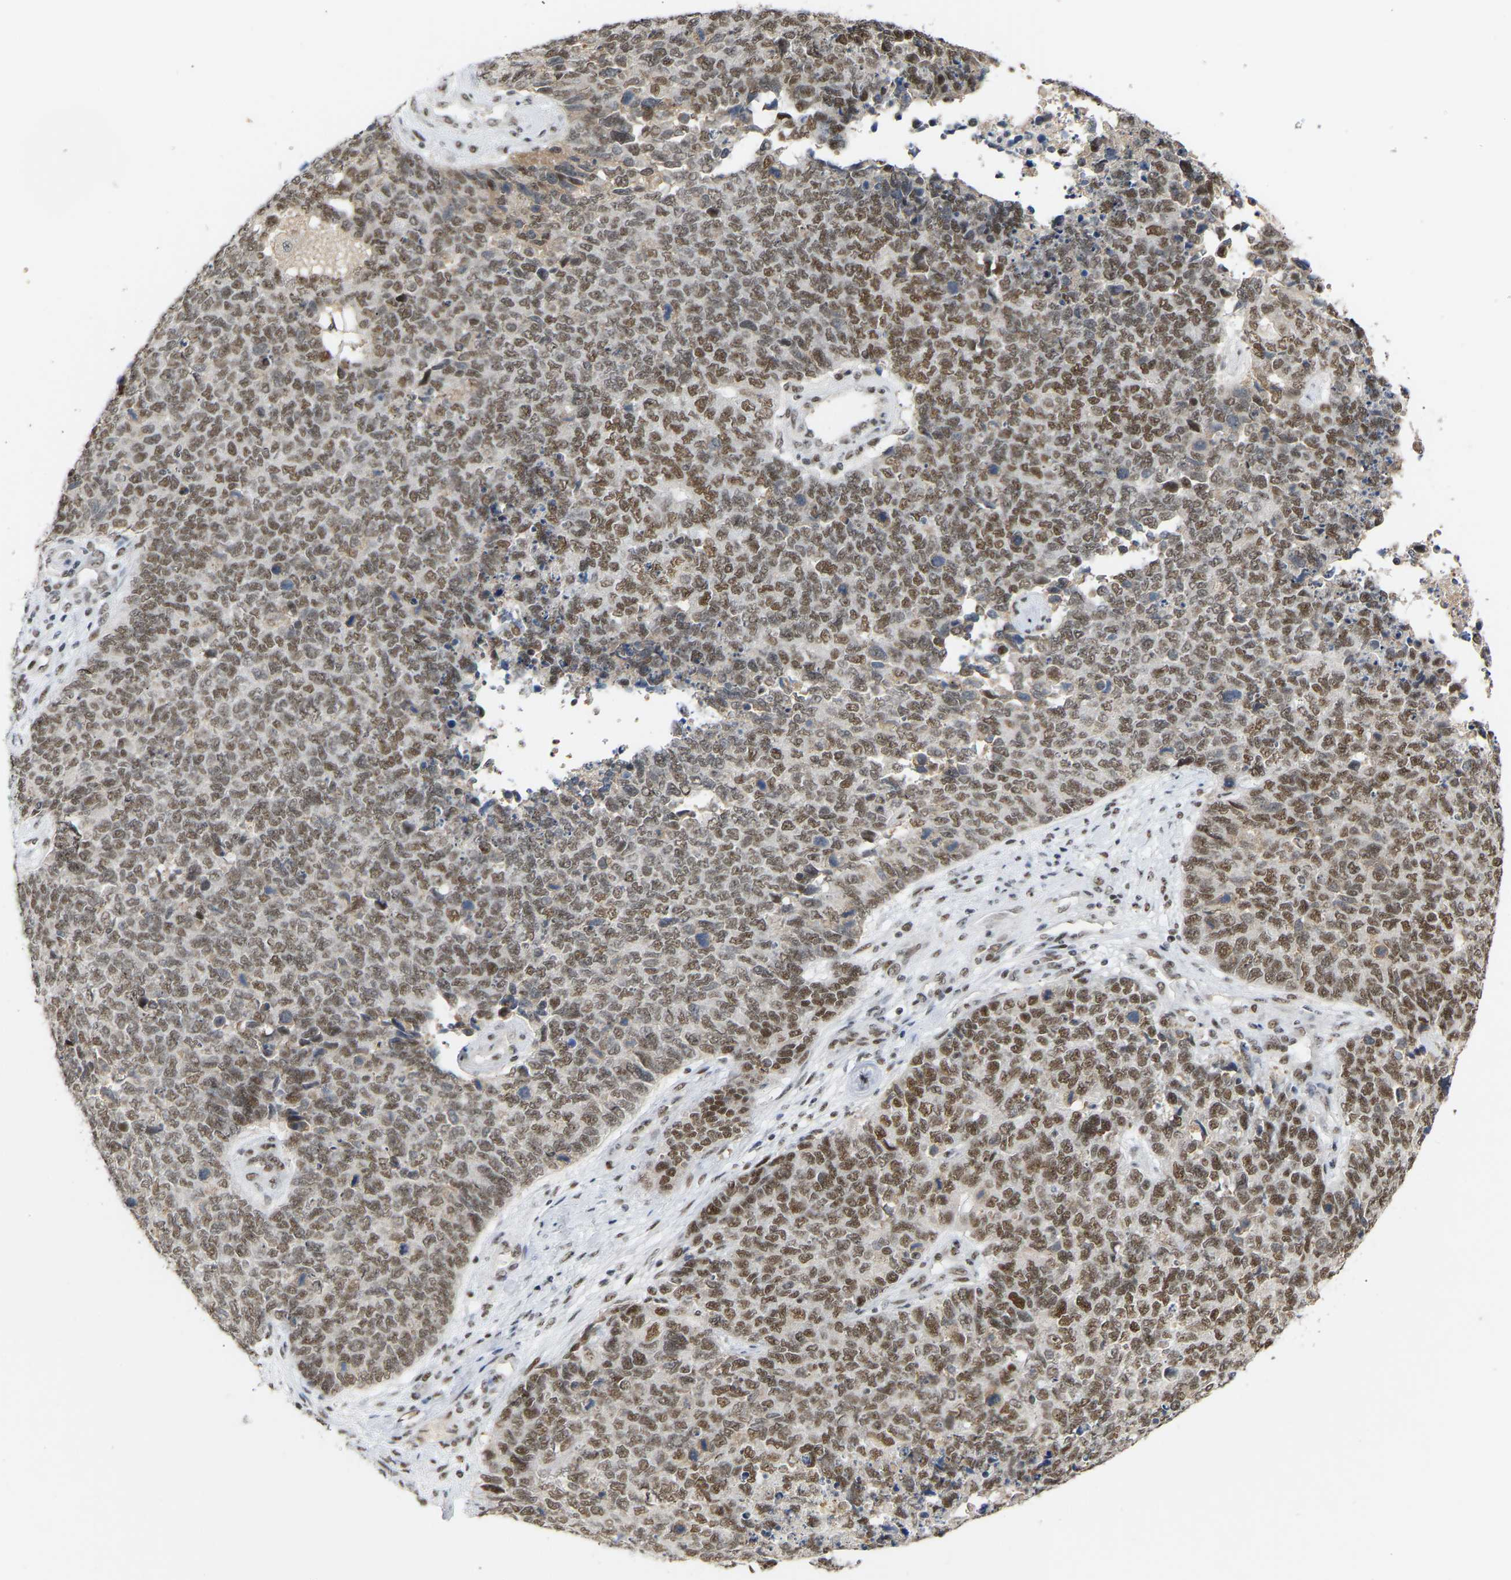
{"staining": {"intensity": "moderate", "quantity": ">75%", "location": "nuclear"}, "tissue": "cervical cancer", "cell_type": "Tumor cells", "image_type": "cancer", "snomed": [{"axis": "morphology", "description": "Squamous cell carcinoma, NOS"}, {"axis": "topography", "description": "Cervix"}], "caption": "Immunohistochemical staining of human cervical cancer (squamous cell carcinoma) reveals moderate nuclear protein expression in approximately >75% of tumor cells.", "gene": "NELFB", "patient": {"sex": "female", "age": 63}}